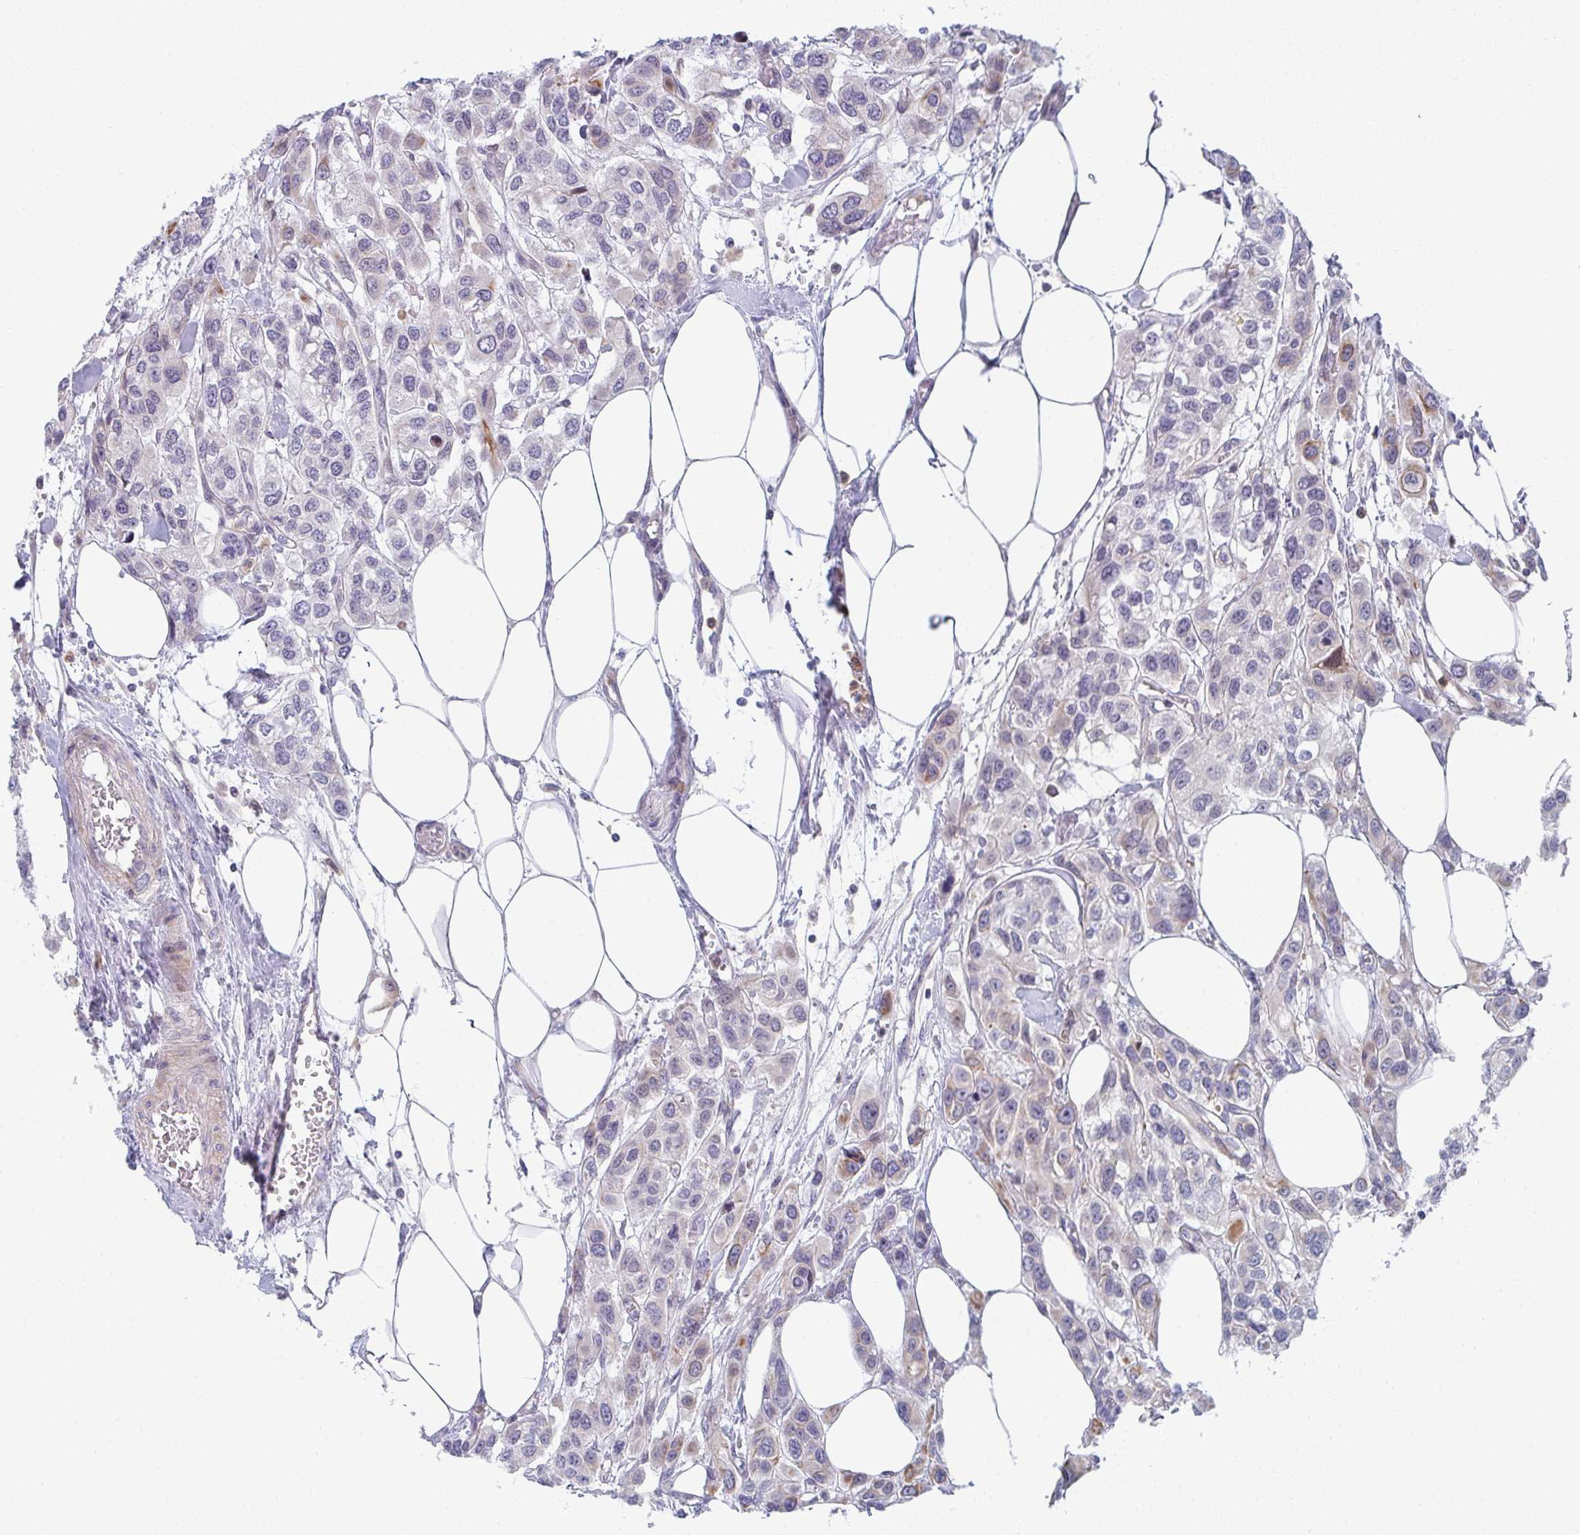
{"staining": {"intensity": "weak", "quantity": "<25%", "location": "cytoplasmic/membranous"}, "tissue": "urothelial cancer", "cell_type": "Tumor cells", "image_type": "cancer", "snomed": [{"axis": "morphology", "description": "Urothelial carcinoma, High grade"}, {"axis": "topography", "description": "Urinary bladder"}], "caption": "Photomicrograph shows no significant protein staining in tumor cells of urothelial cancer. (Immunohistochemistry (ihc), brightfield microscopy, high magnification).", "gene": "KLHL33", "patient": {"sex": "male", "age": 67}}